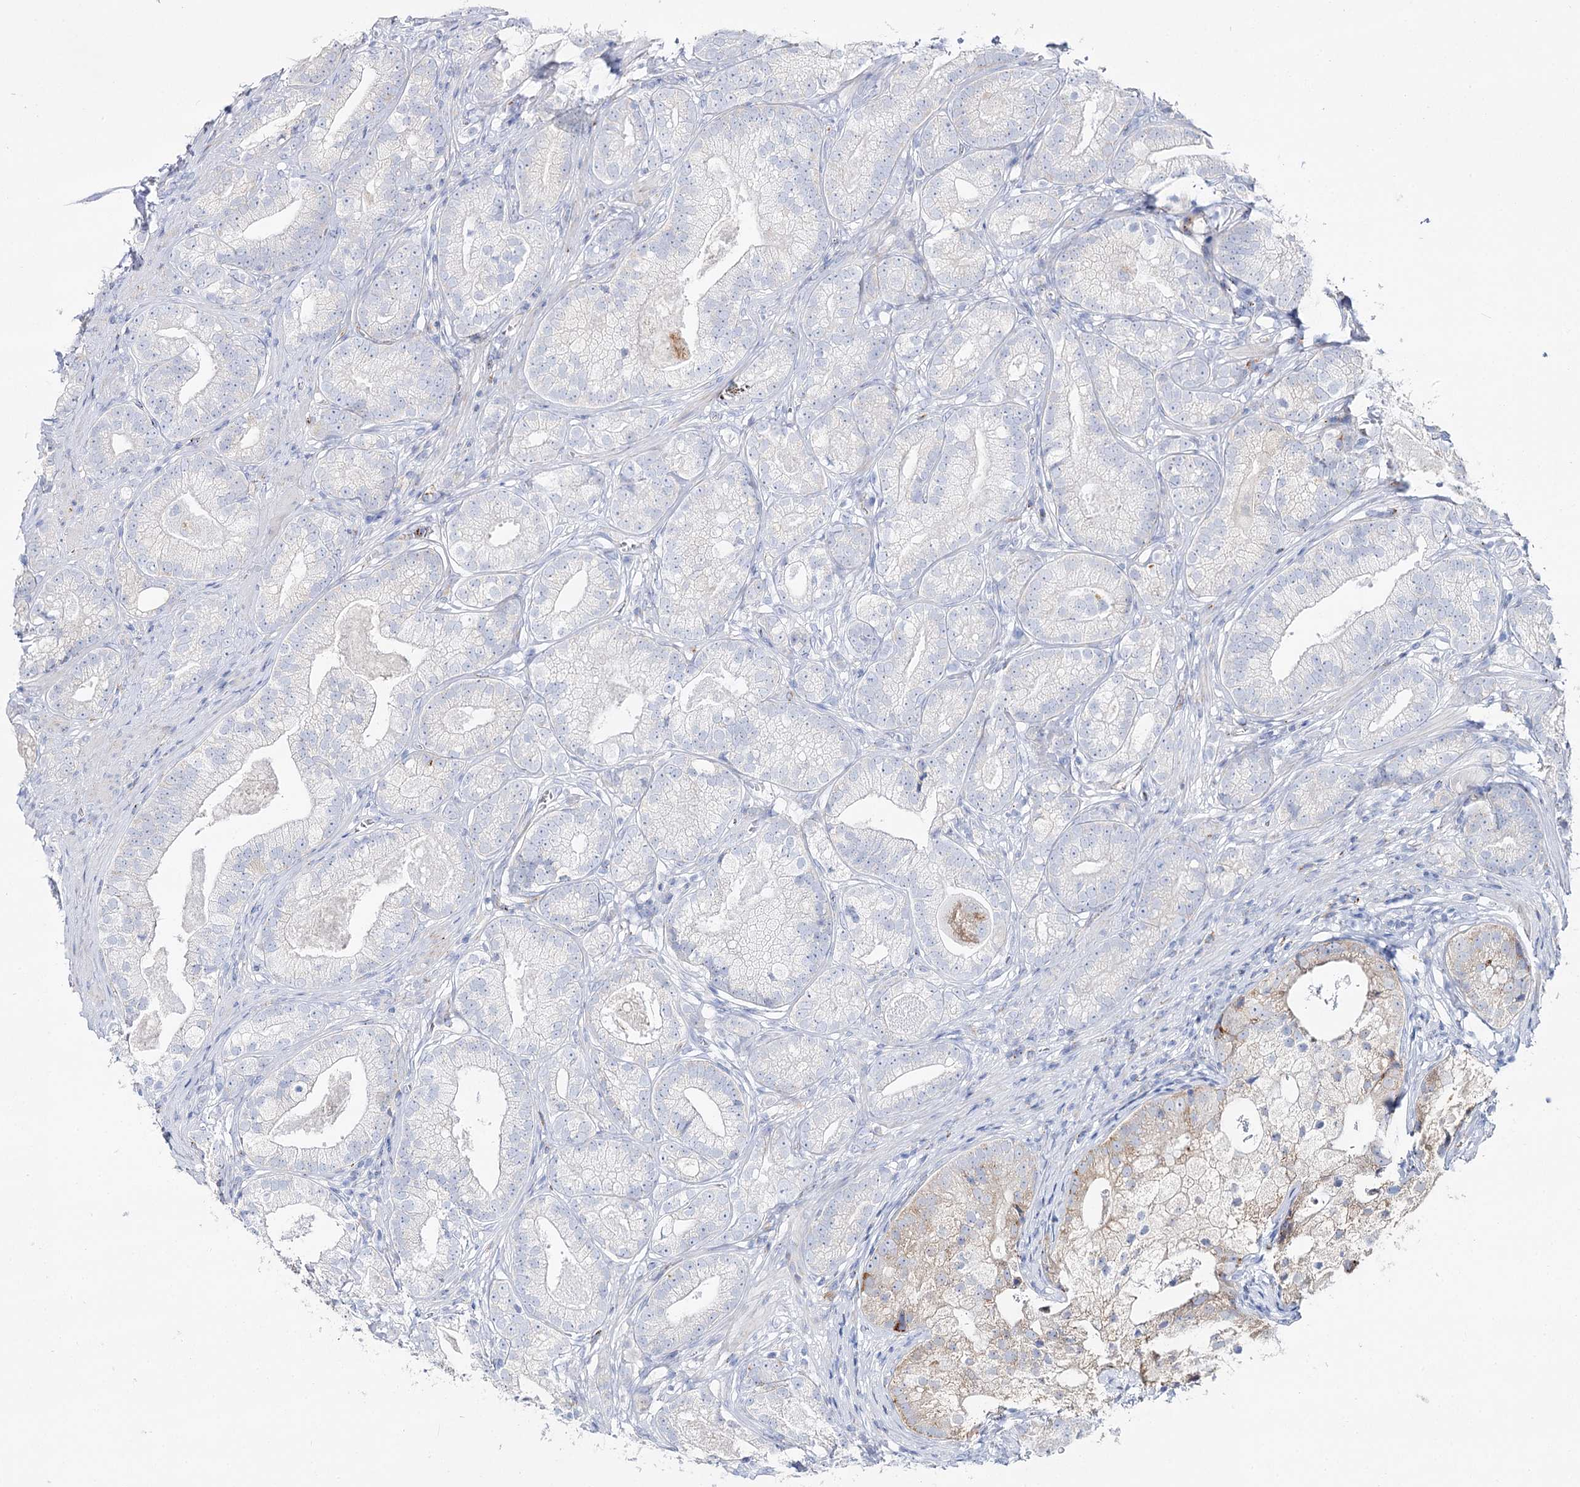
{"staining": {"intensity": "negative", "quantity": "none", "location": "none"}, "tissue": "prostate cancer", "cell_type": "Tumor cells", "image_type": "cancer", "snomed": [{"axis": "morphology", "description": "Adenocarcinoma, High grade"}, {"axis": "topography", "description": "Prostate"}], "caption": "High power microscopy image of an immunohistochemistry histopathology image of prostate cancer, revealing no significant staining in tumor cells.", "gene": "SLC3A1", "patient": {"sex": "male", "age": 69}}